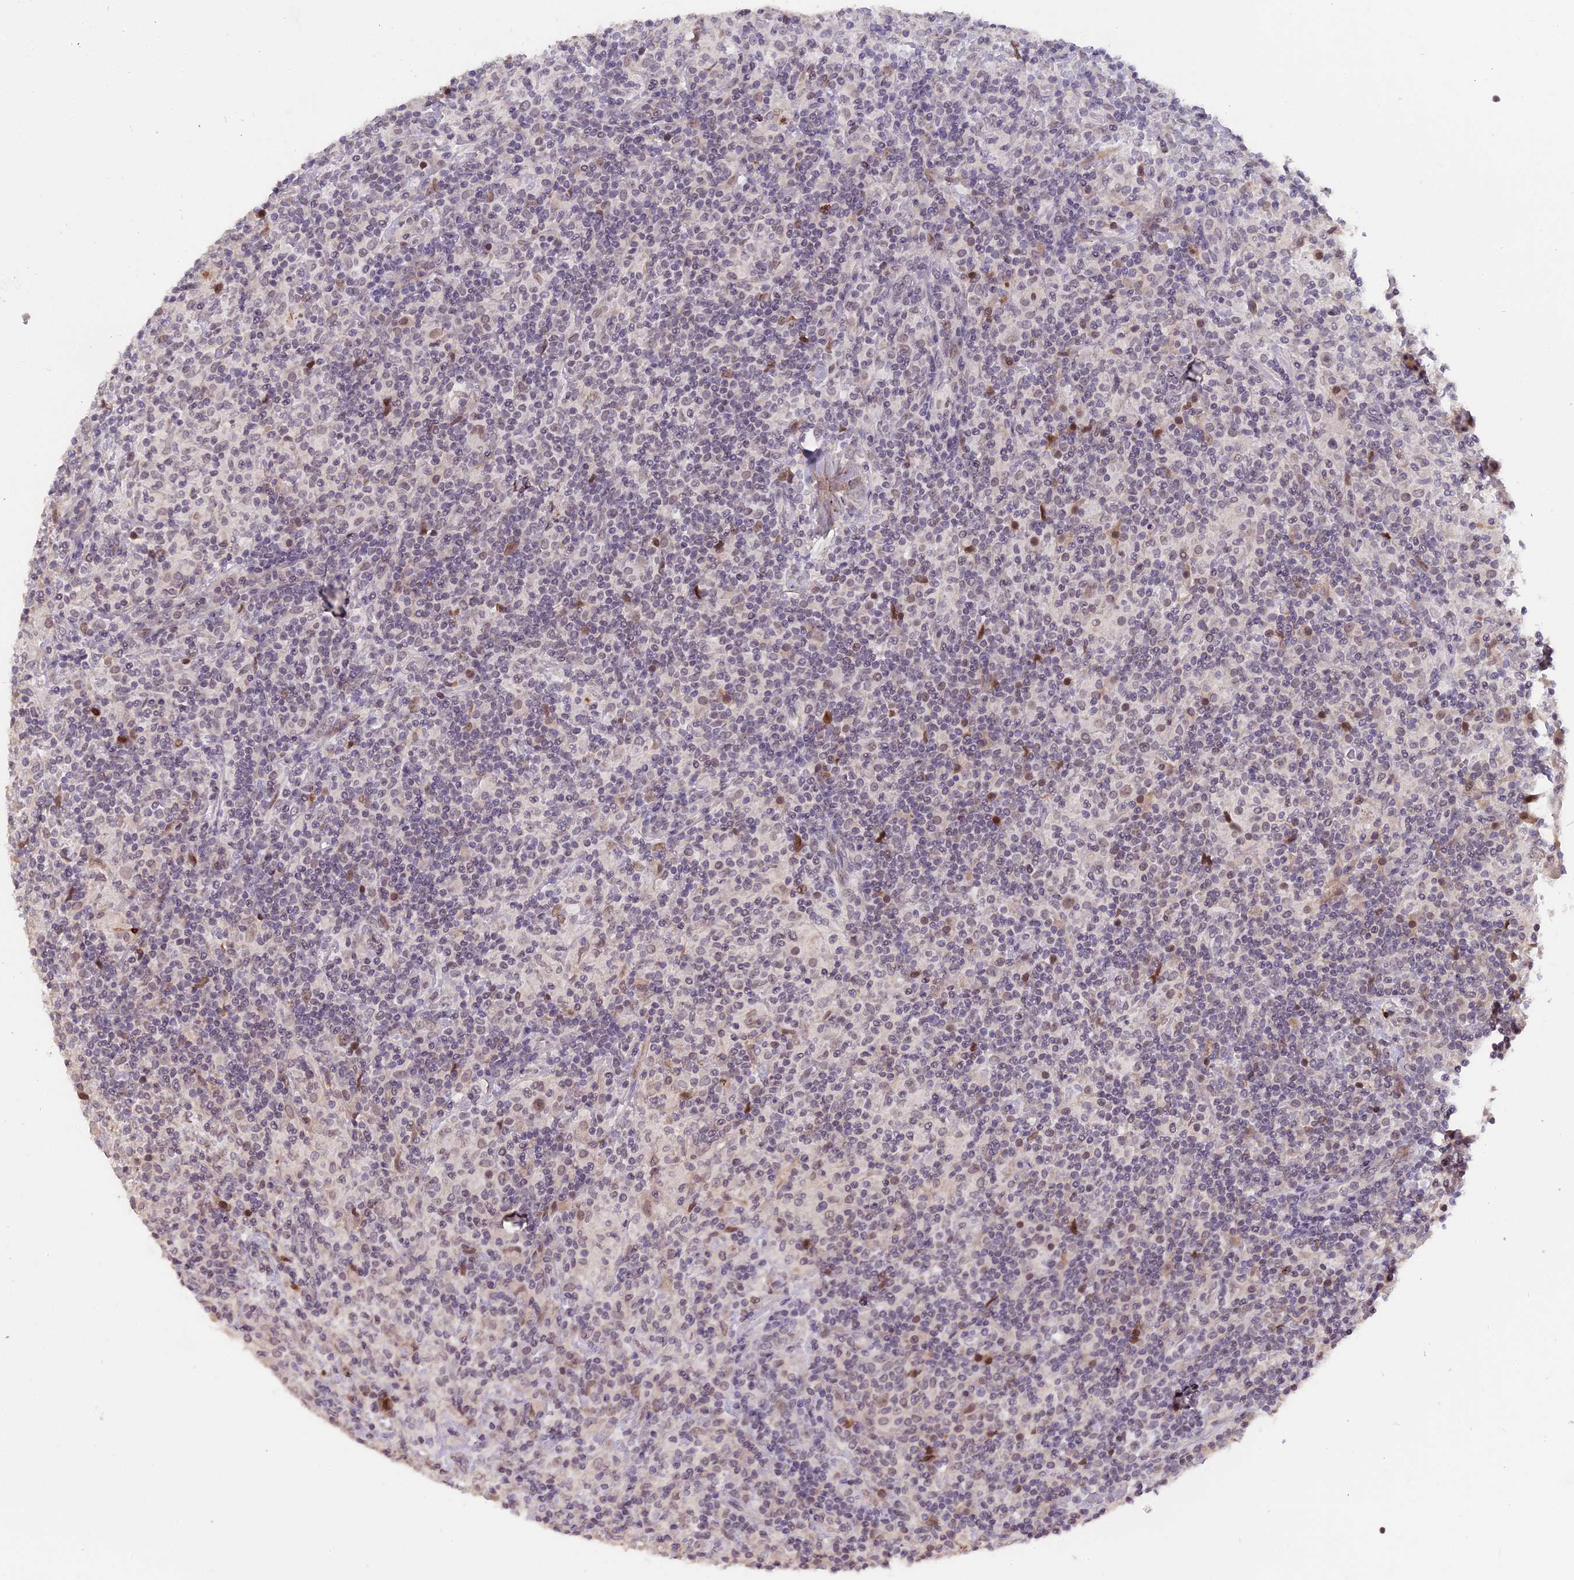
{"staining": {"intensity": "moderate", "quantity": ">75%", "location": "nuclear"}, "tissue": "lymphoma", "cell_type": "Tumor cells", "image_type": "cancer", "snomed": [{"axis": "morphology", "description": "Hodgkin's disease, NOS"}, {"axis": "topography", "description": "Lymph node"}], "caption": "Moderate nuclear expression for a protein is appreciated in about >75% of tumor cells of lymphoma using immunohistochemistry.", "gene": "PYGO1", "patient": {"sex": "male", "age": 70}}